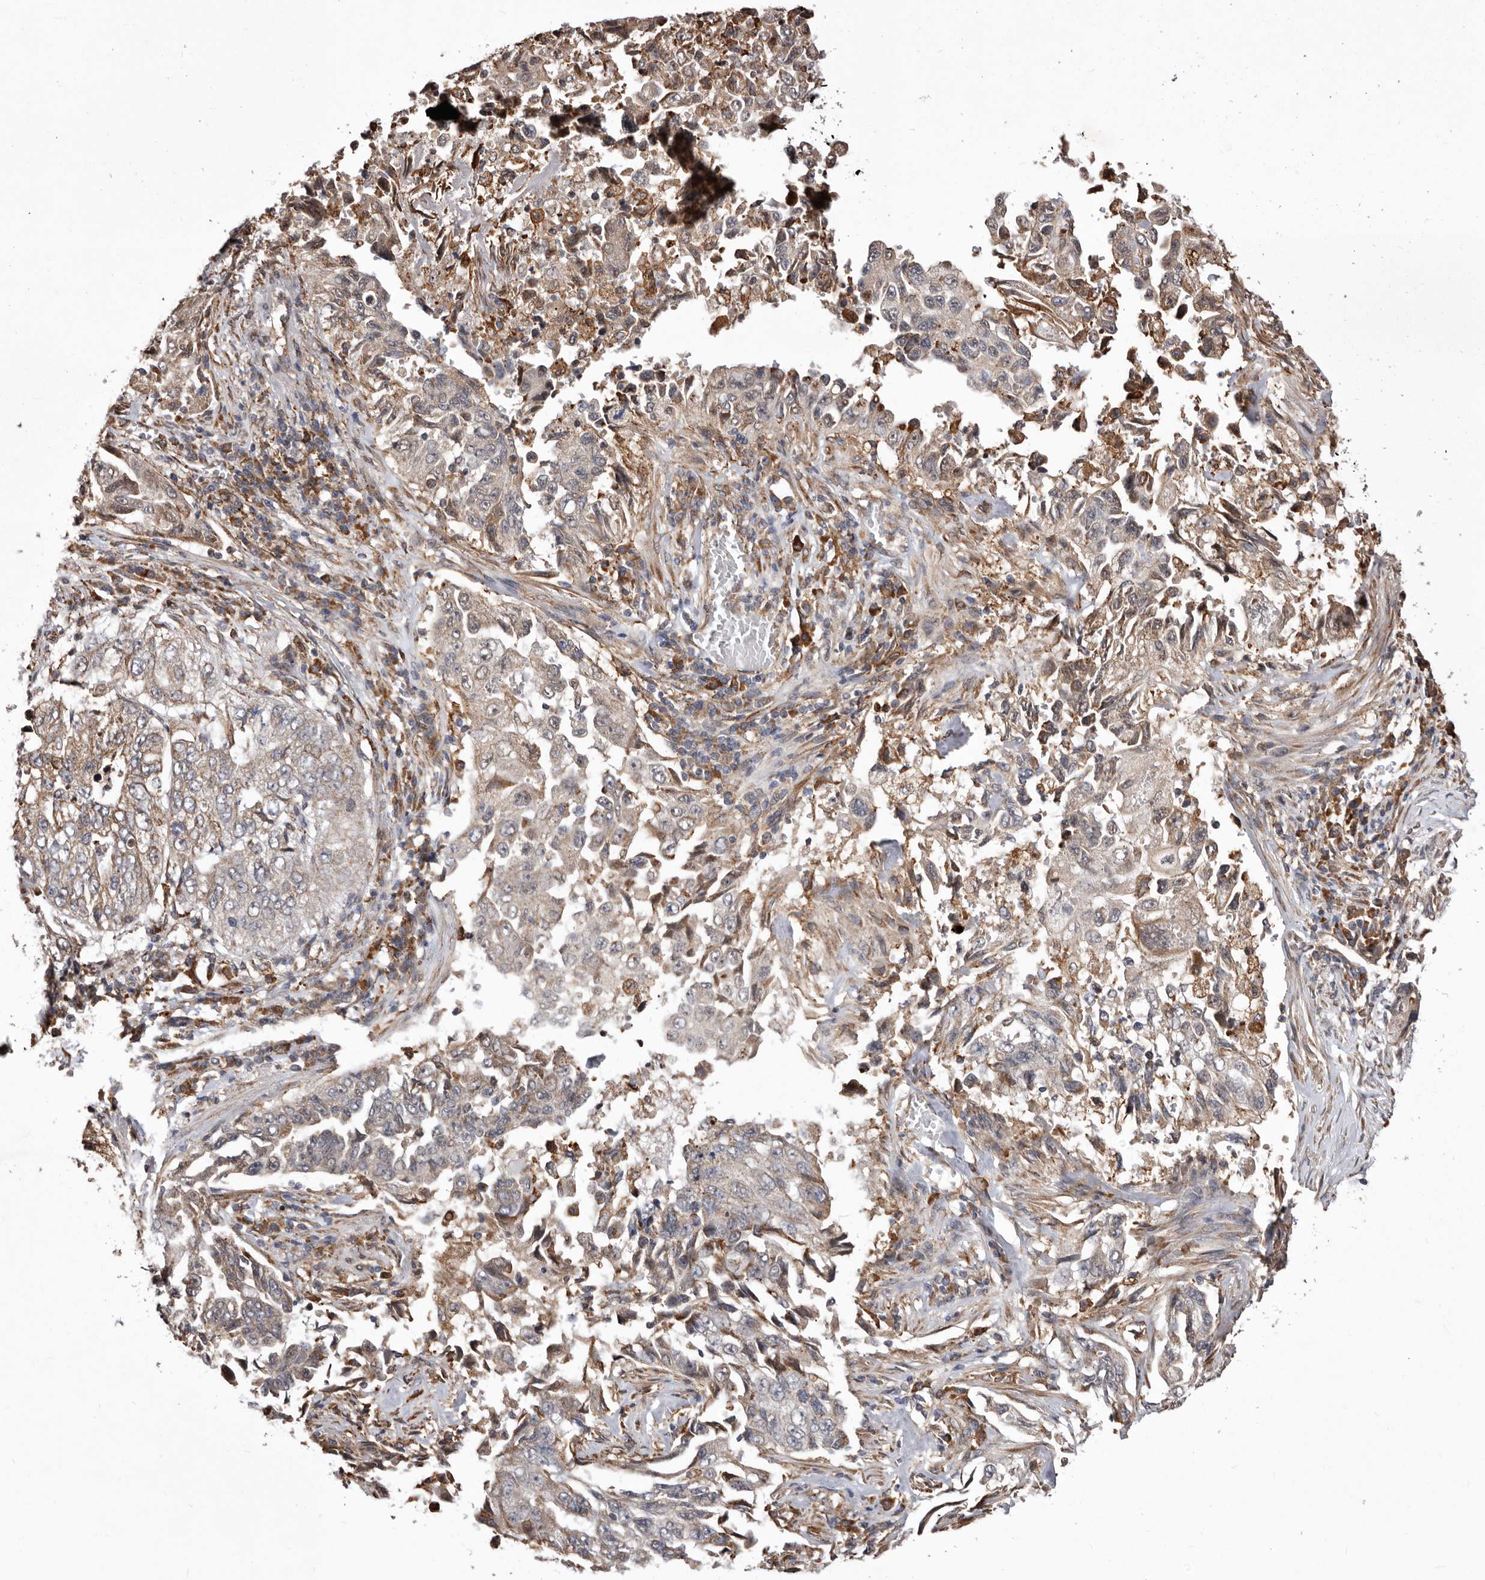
{"staining": {"intensity": "weak", "quantity": "<25%", "location": "cytoplasmic/membranous"}, "tissue": "lung cancer", "cell_type": "Tumor cells", "image_type": "cancer", "snomed": [{"axis": "morphology", "description": "Adenocarcinoma, NOS"}, {"axis": "topography", "description": "Lung"}], "caption": "A histopathology image of human lung adenocarcinoma is negative for staining in tumor cells. (DAB (3,3'-diaminobenzidine) immunohistochemistry visualized using brightfield microscopy, high magnification).", "gene": "RRM2B", "patient": {"sex": "female", "age": 51}}